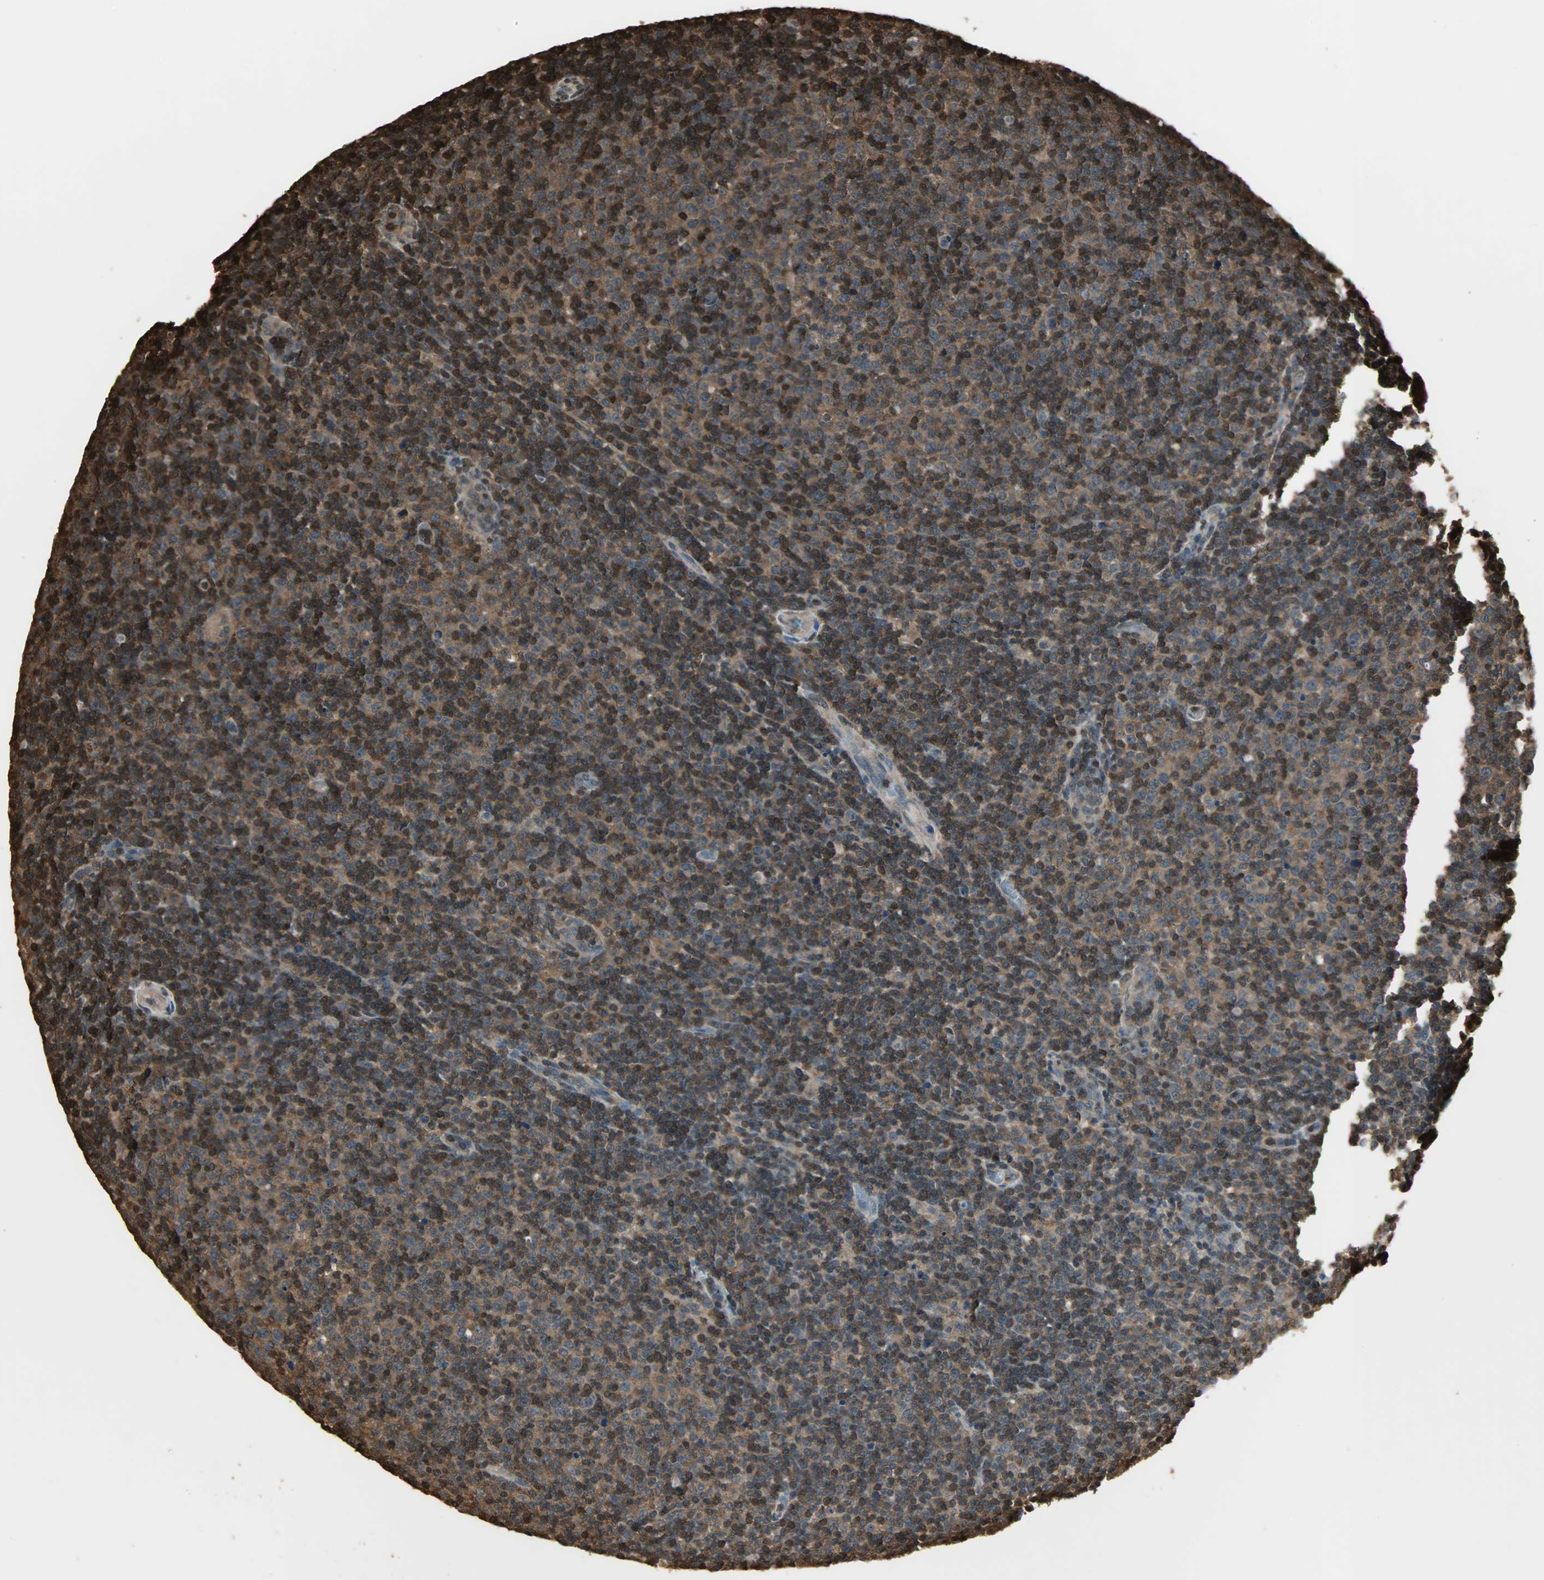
{"staining": {"intensity": "strong", "quantity": ">75%", "location": "cytoplasmic/membranous,nuclear"}, "tissue": "lymphoma", "cell_type": "Tumor cells", "image_type": "cancer", "snomed": [{"axis": "morphology", "description": "Malignant lymphoma, non-Hodgkin's type, Low grade"}, {"axis": "topography", "description": "Lymph node"}], "caption": "Protein expression by IHC shows strong cytoplasmic/membranous and nuclear positivity in approximately >75% of tumor cells in lymphoma.", "gene": "YWHAZ", "patient": {"sex": "male", "age": 70}}